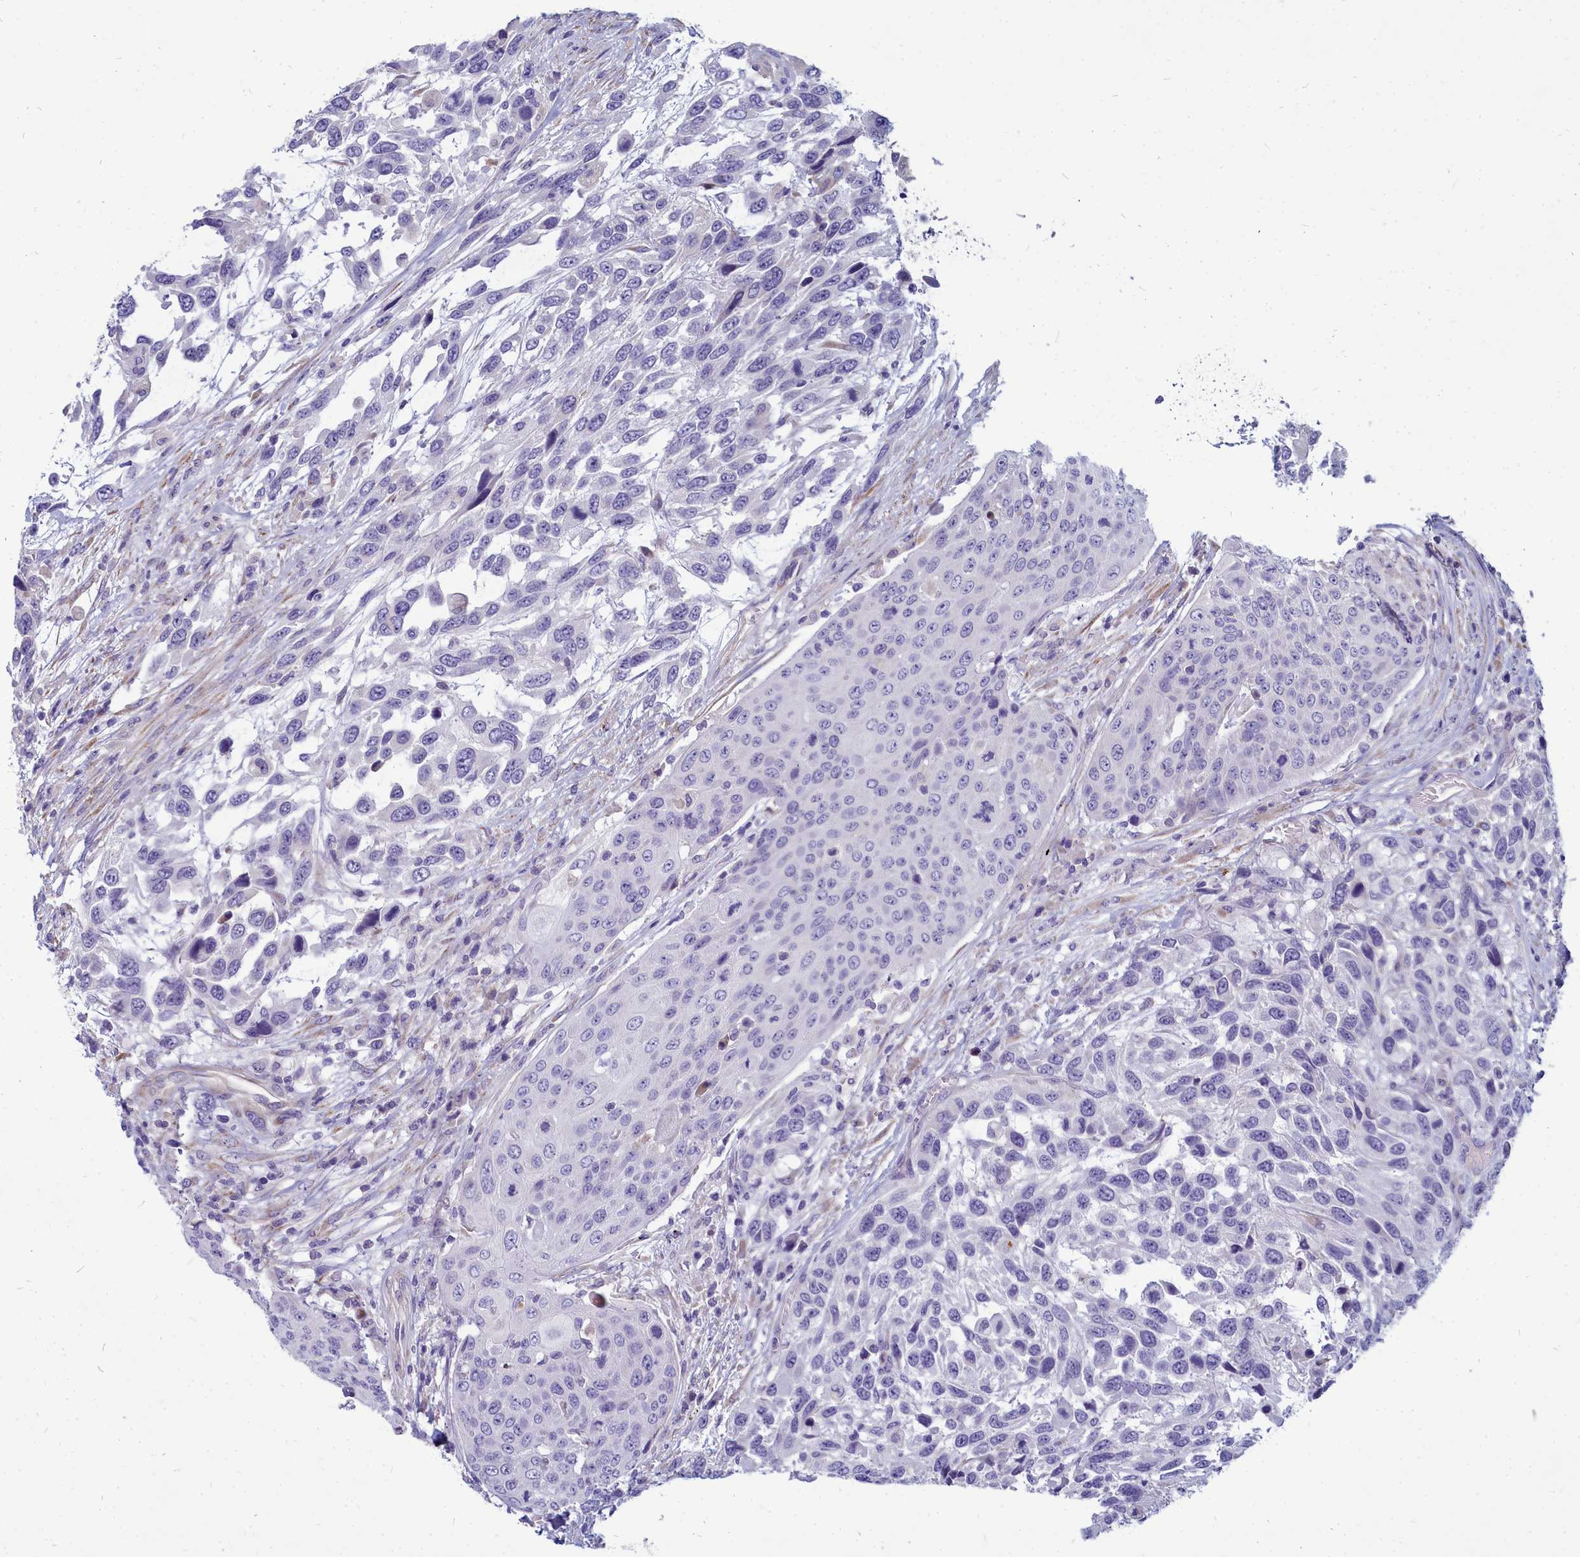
{"staining": {"intensity": "negative", "quantity": "none", "location": "none"}, "tissue": "urothelial cancer", "cell_type": "Tumor cells", "image_type": "cancer", "snomed": [{"axis": "morphology", "description": "Urothelial carcinoma, High grade"}, {"axis": "topography", "description": "Urinary bladder"}], "caption": "A histopathology image of human urothelial cancer is negative for staining in tumor cells. Nuclei are stained in blue.", "gene": "SMPD4", "patient": {"sex": "female", "age": 70}}